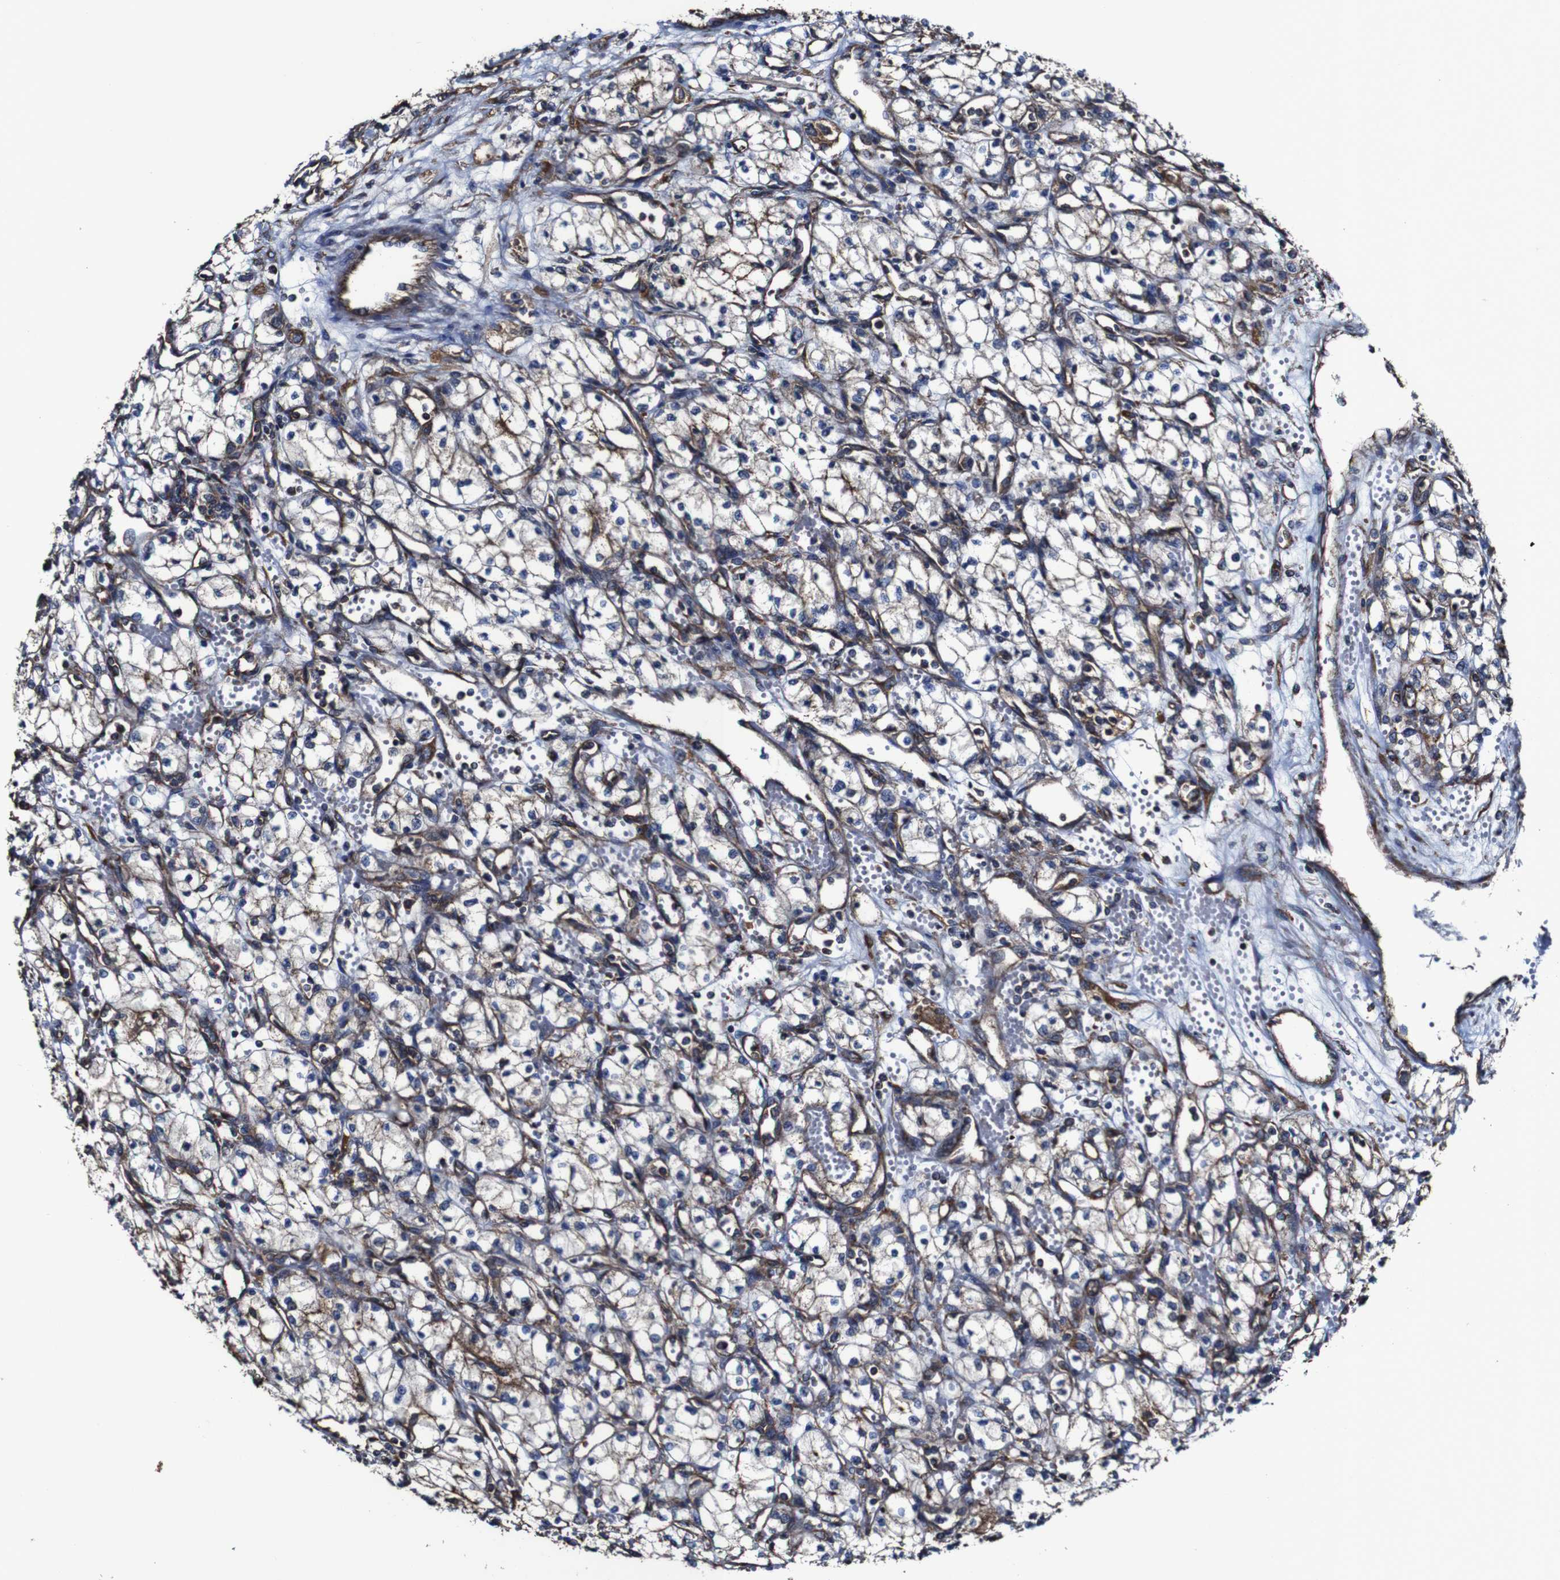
{"staining": {"intensity": "moderate", "quantity": "25%-75%", "location": "cytoplasmic/membranous"}, "tissue": "renal cancer", "cell_type": "Tumor cells", "image_type": "cancer", "snomed": [{"axis": "morphology", "description": "Normal tissue, NOS"}, {"axis": "morphology", "description": "Adenocarcinoma, NOS"}, {"axis": "topography", "description": "Kidney"}], "caption": "There is medium levels of moderate cytoplasmic/membranous expression in tumor cells of renal cancer, as demonstrated by immunohistochemical staining (brown color).", "gene": "CSF1R", "patient": {"sex": "male", "age": 59}}